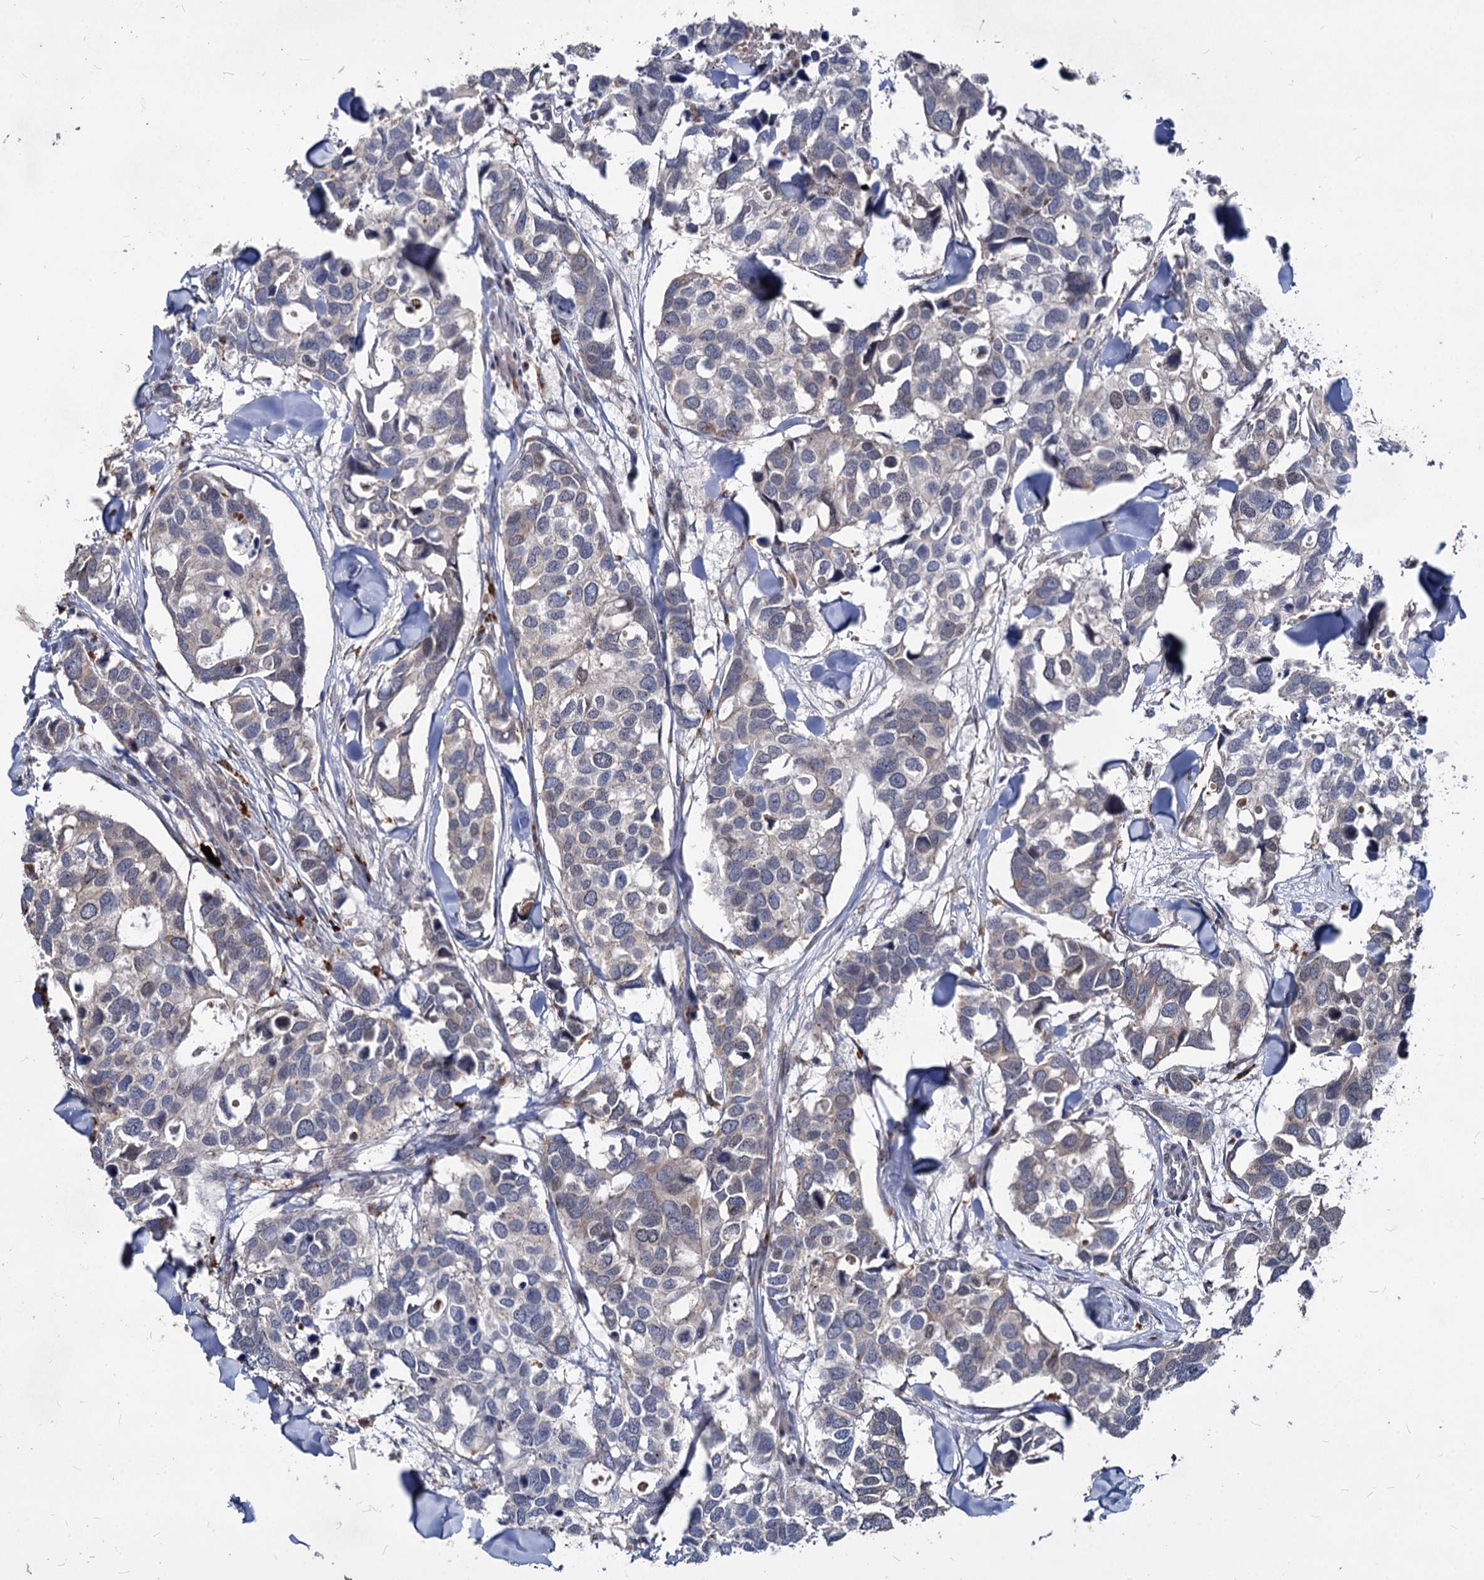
{"staining": {"intensity": "negative", "quantity": "none", "location": "none"}, "tissue": "breast cancer", "cell_type": "Tumor cells", "image_type": "cancer", "snomed": [{"axis": "morphology", "description": "Duct carcinoma"}, {"axis": "topography", "description": "Breast"}], "caption": "Protein analysis of breast intraductal carcinoma shows no significant positivity in tumor cells. (Brightfield microscopy of DAB (3,3'-diaminobenzidine) immunohistochemistry at high magnification).", "gene": "C11orf86", "patient": {"sex": "female", "age": 83}}